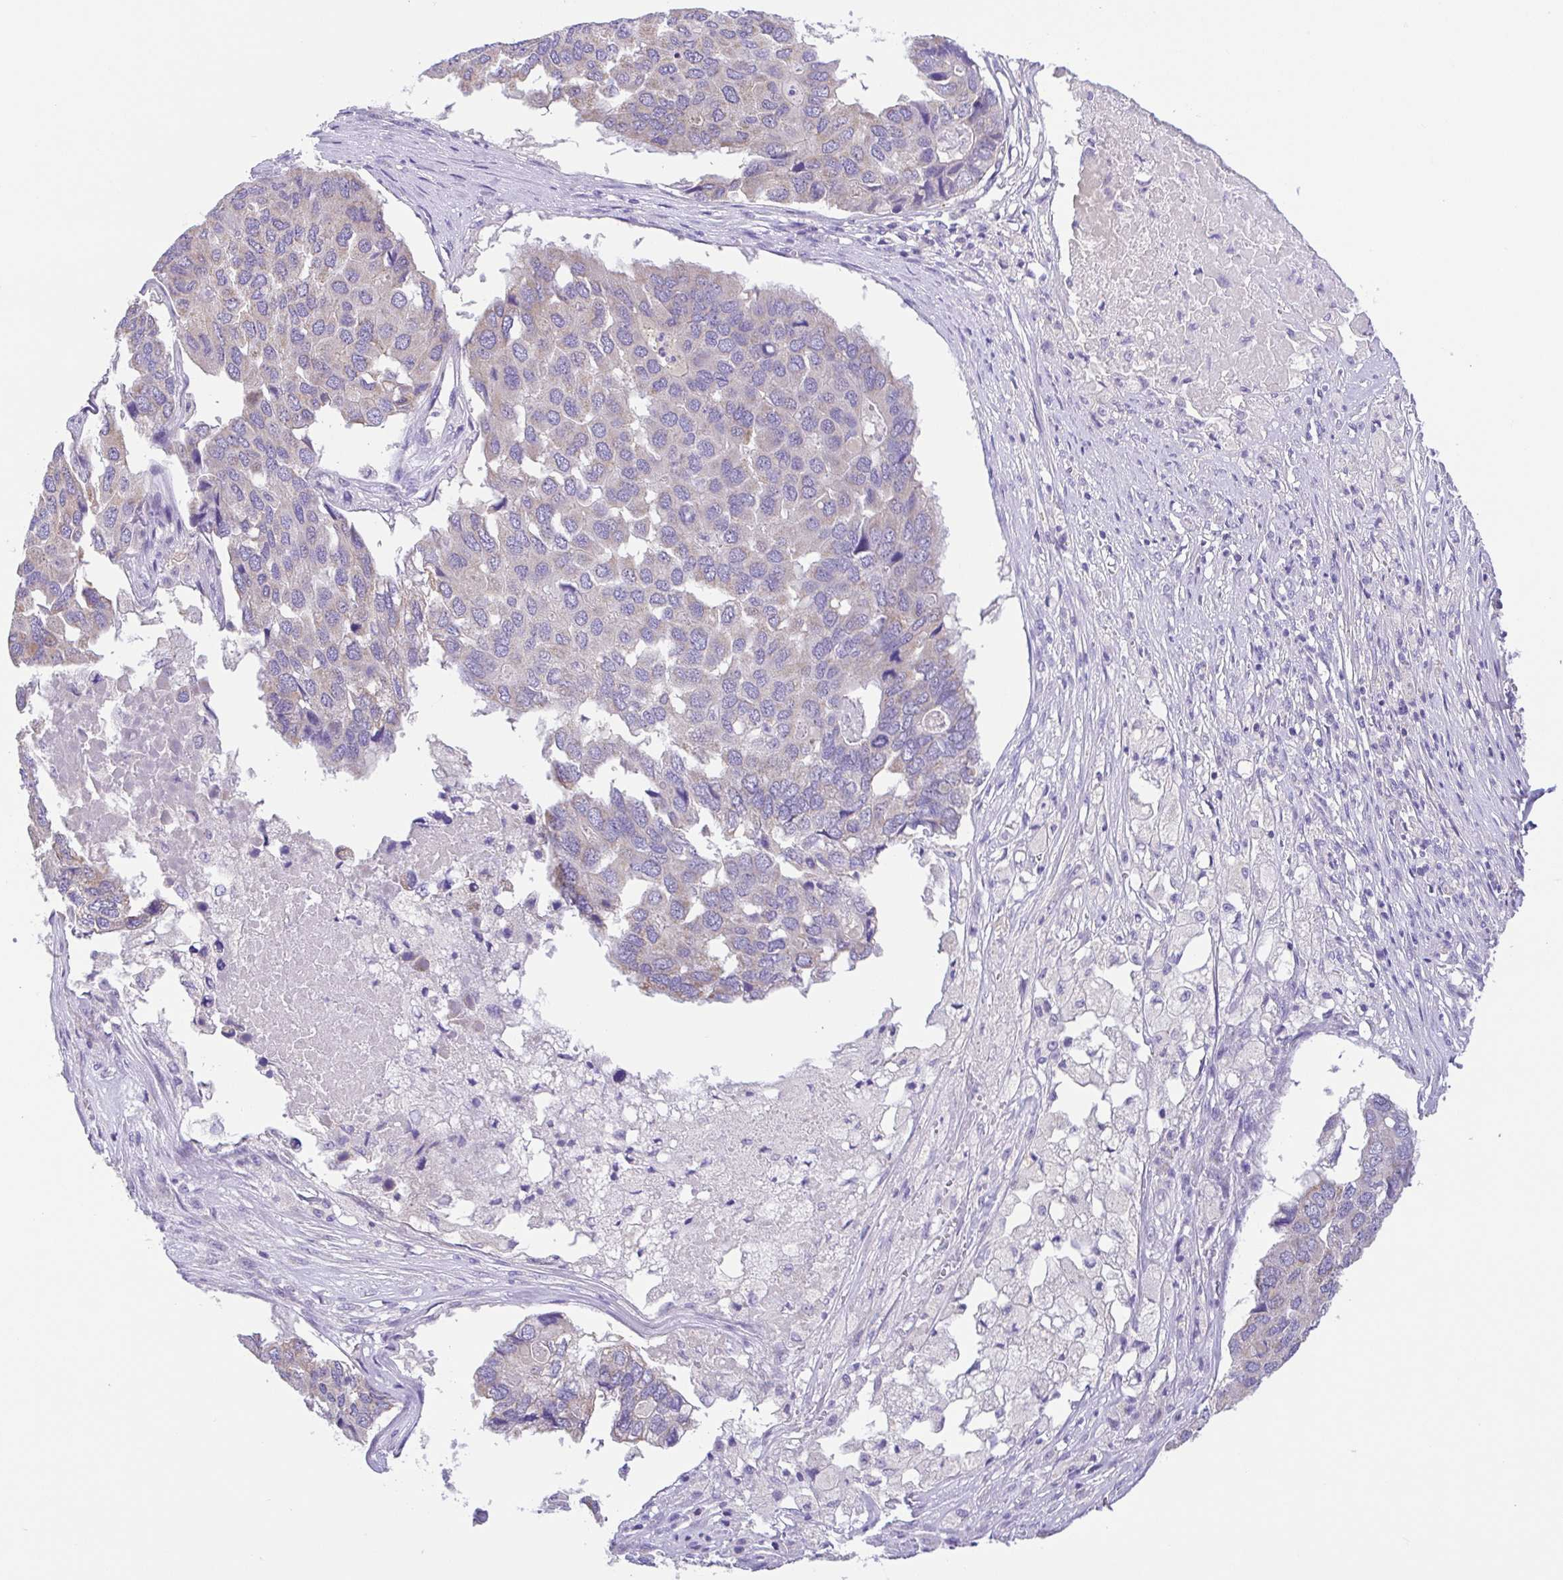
{"staining": {"intensity": "negative", "quantity": "none", "location": "none"}, "tissue": "pancreatic cancer", "cell_type": "Tumor cells", "image_type": "cancer", "snomed": [{"axis": "morphology", "description": "Adenocarcinoma, NOS"}, {"axis": "topography", "description": "Pancreas"}], "caption": "Immunohistochemical staining of human pancreatic adenocarcinoma shows no significant positivity in tumor cells.", "gene": "SLC13A1", "patient": {"sex": "male", "age": 50}}